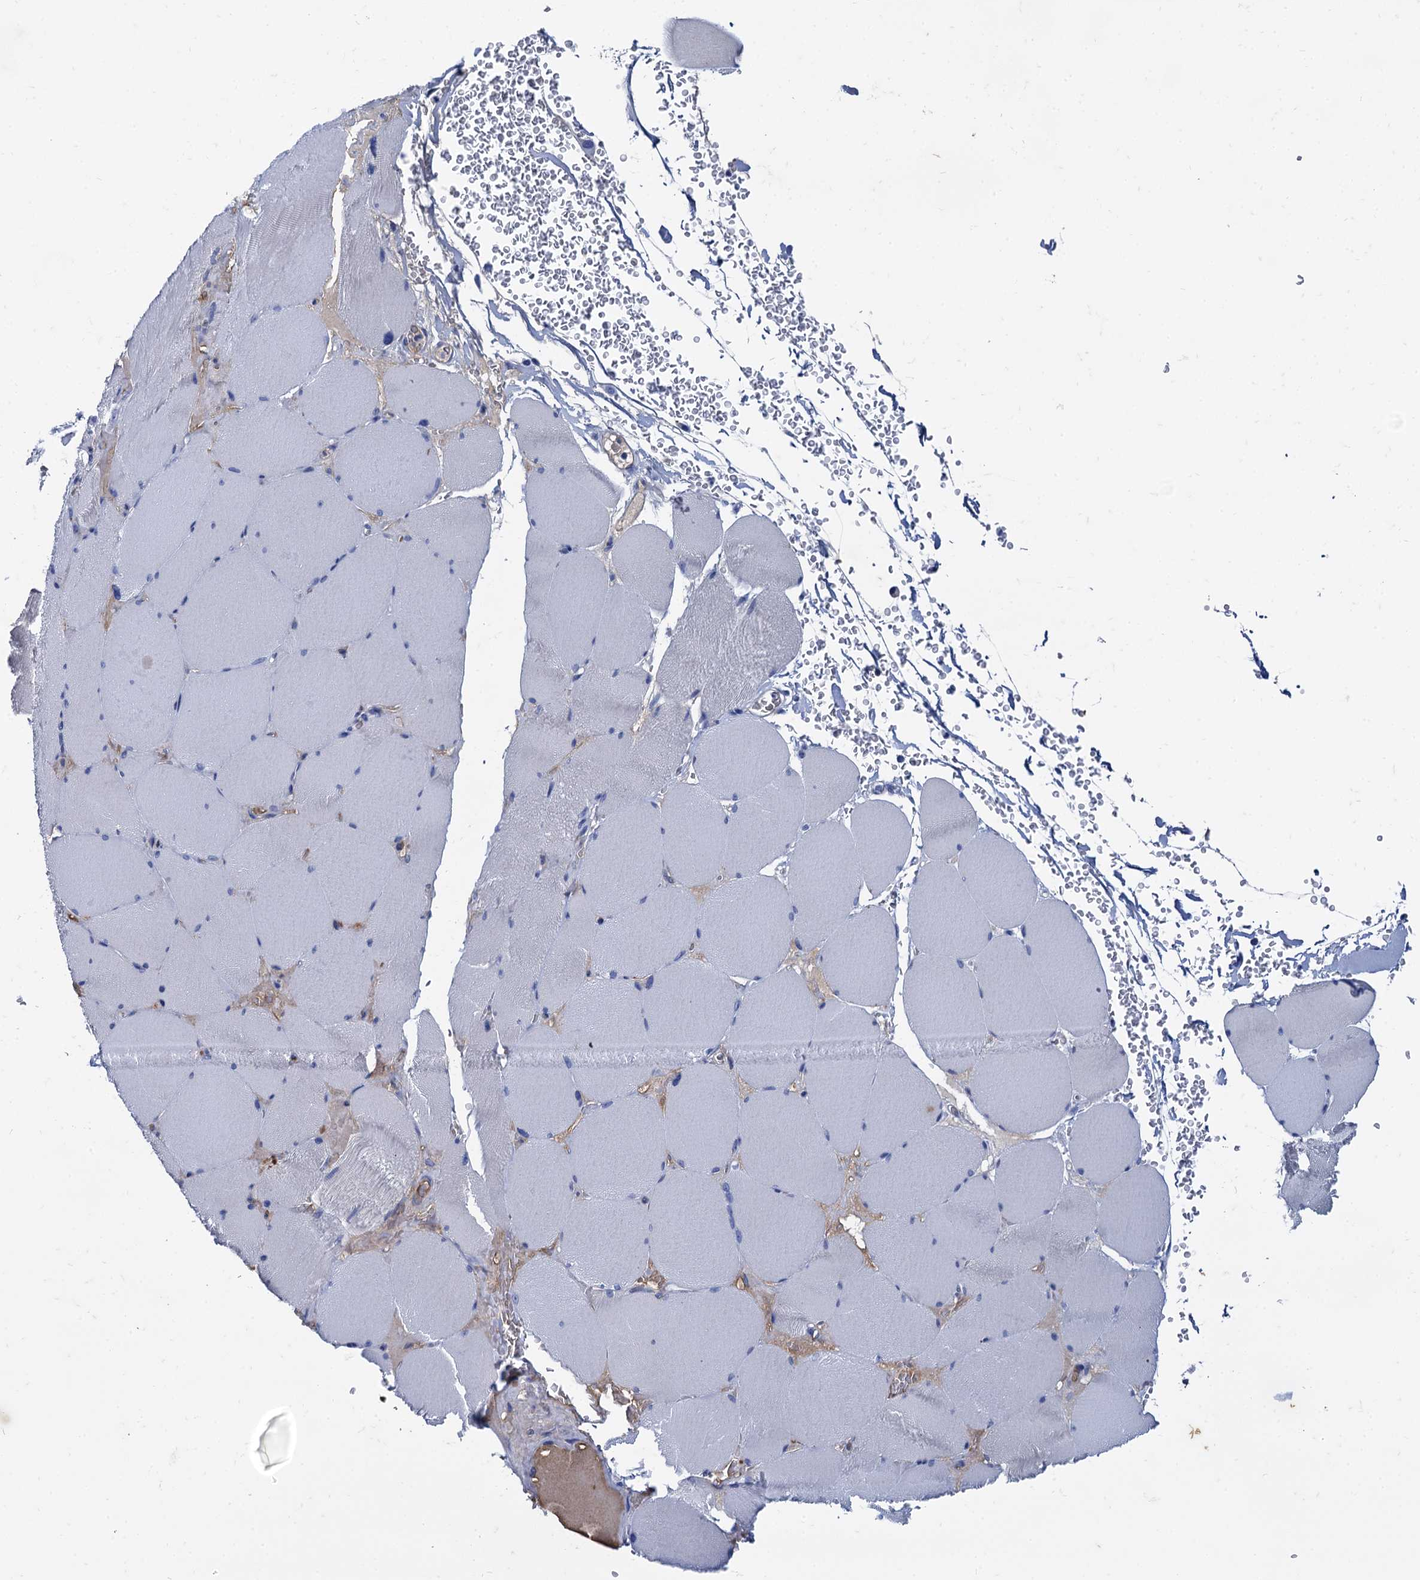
{"staining": {"intensity": "negative", "quantity": "none", "location": "none"}, "tissue": "skeletal muscle", "cell_type": "Myocytes", "image_type": "normal", "snomed": [{"axis": "morphology", "description": "Normal tissue, NOS"}, {"axis": "topography", "description": "Skeletal muscle"}, {"axis": "topography", "description": "Head-Neck"}], "caption": "Immunohistochemistry photomicrograph of unremarkable skeletal muscle stained for a protein (brown), which exhibits no expression in myocytes. (Stains: DAB immunohistochemistry with hematoxylin counter stain, Microscopy: brightfield microscopy at high magnification).", "gene": "TMEM72", "patient": {"sex": "male", "age": 66}}